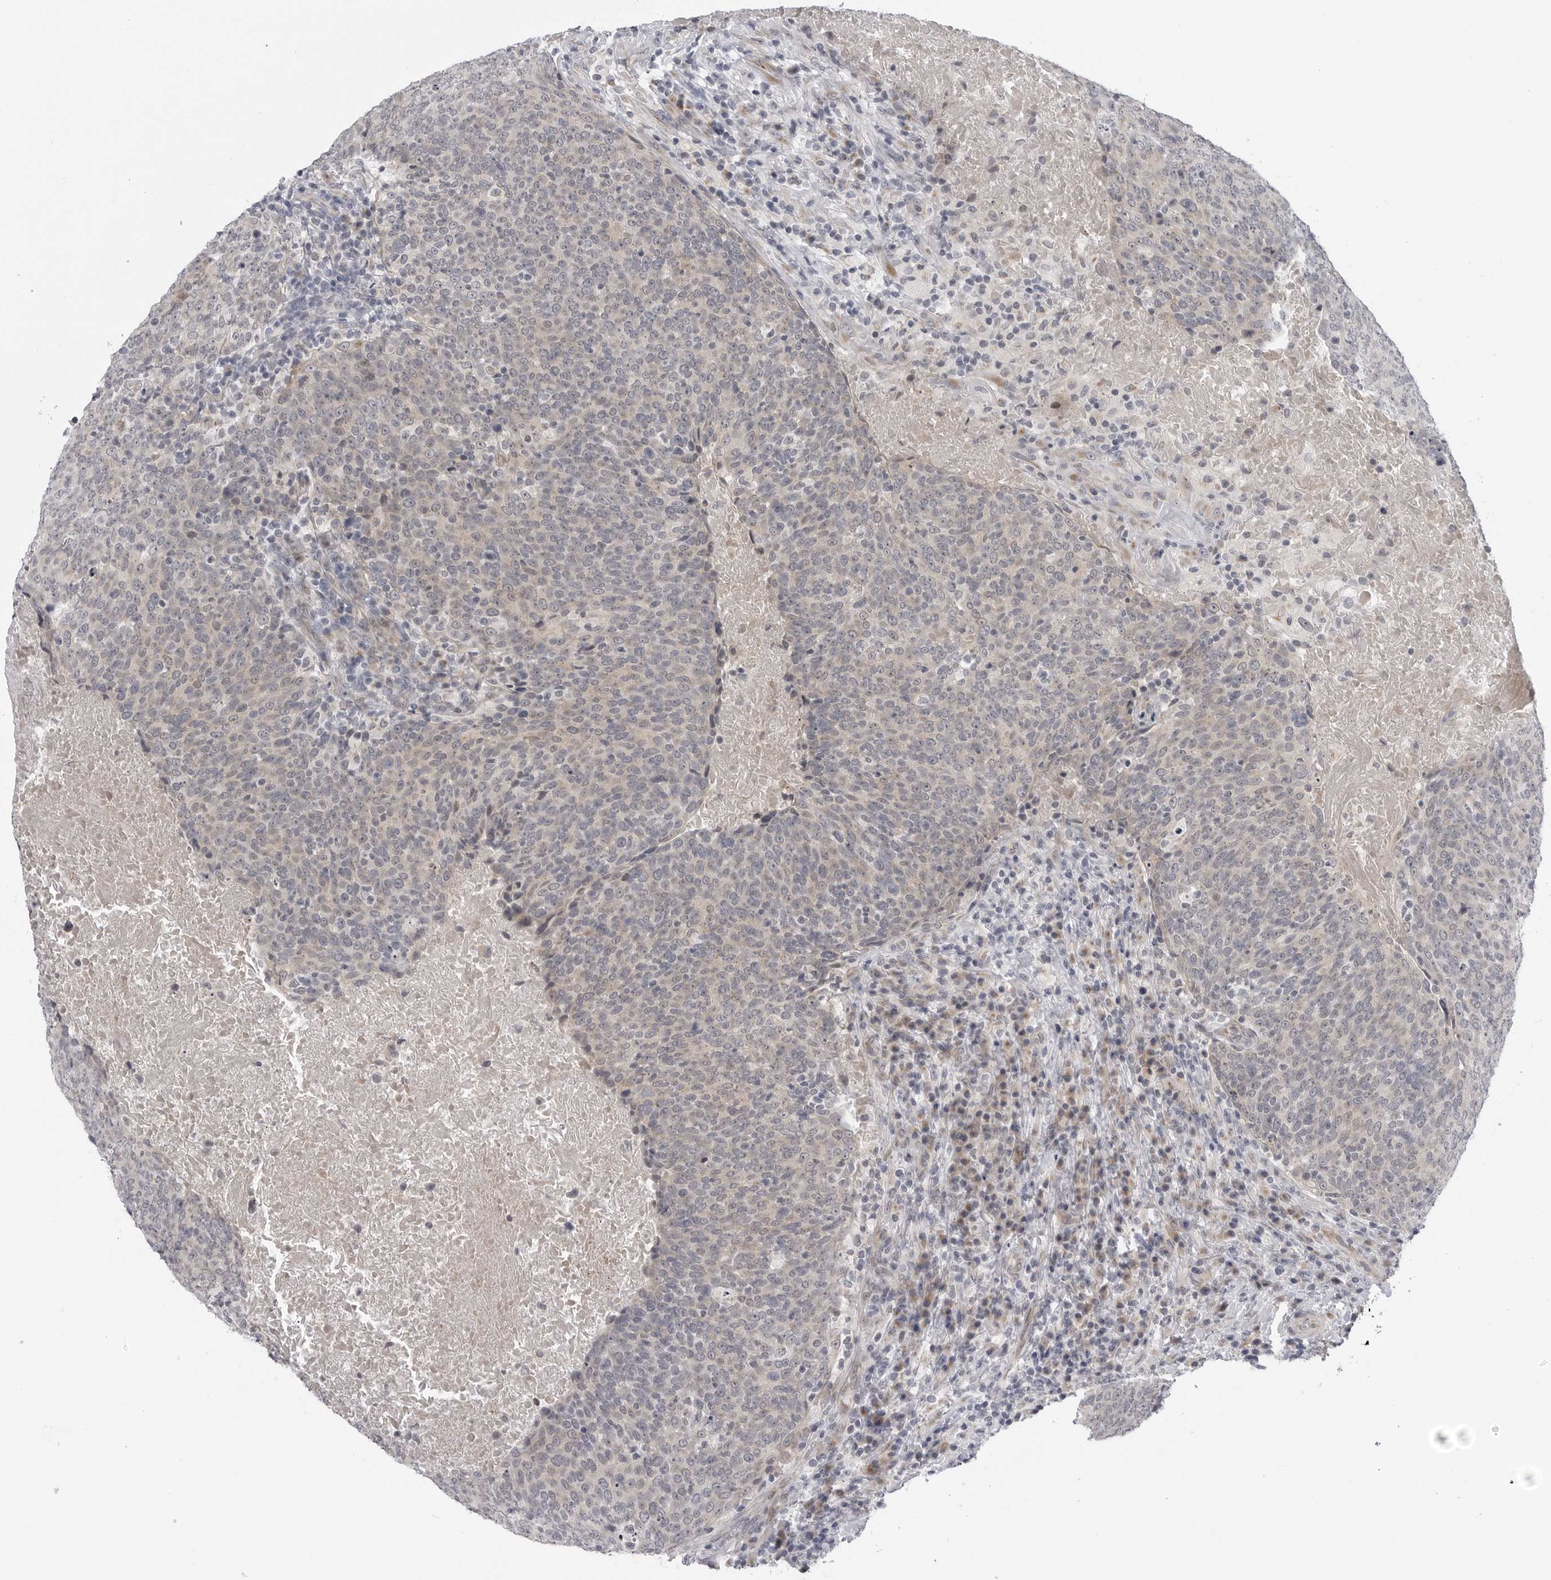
{"staining": {"intensity": "negative", "quantity": "none", "location": "none"}, "tissue": "head and neck cancer", "cell_type": "Tumor cells", "image_type": "cancer", "snomed": [{"axis": "morphology", "description": "Squamous cell carcinoma, NOS"}, {"axis": "morphology", "description": "Squamous cell carcinoma, metastatic, NOS"}, {"axis": "topography", "description": "Lymph node"}, {"axis": "topography", "description": "Head-Neck"}], "caption": "DAB immunohistochemical staining of metastatic squamous cell carcinoma (head and neck) shows no significant expression in tumor cells.", "gene": "LRRC45", "patient": {"sex": "male", "age": 62}}